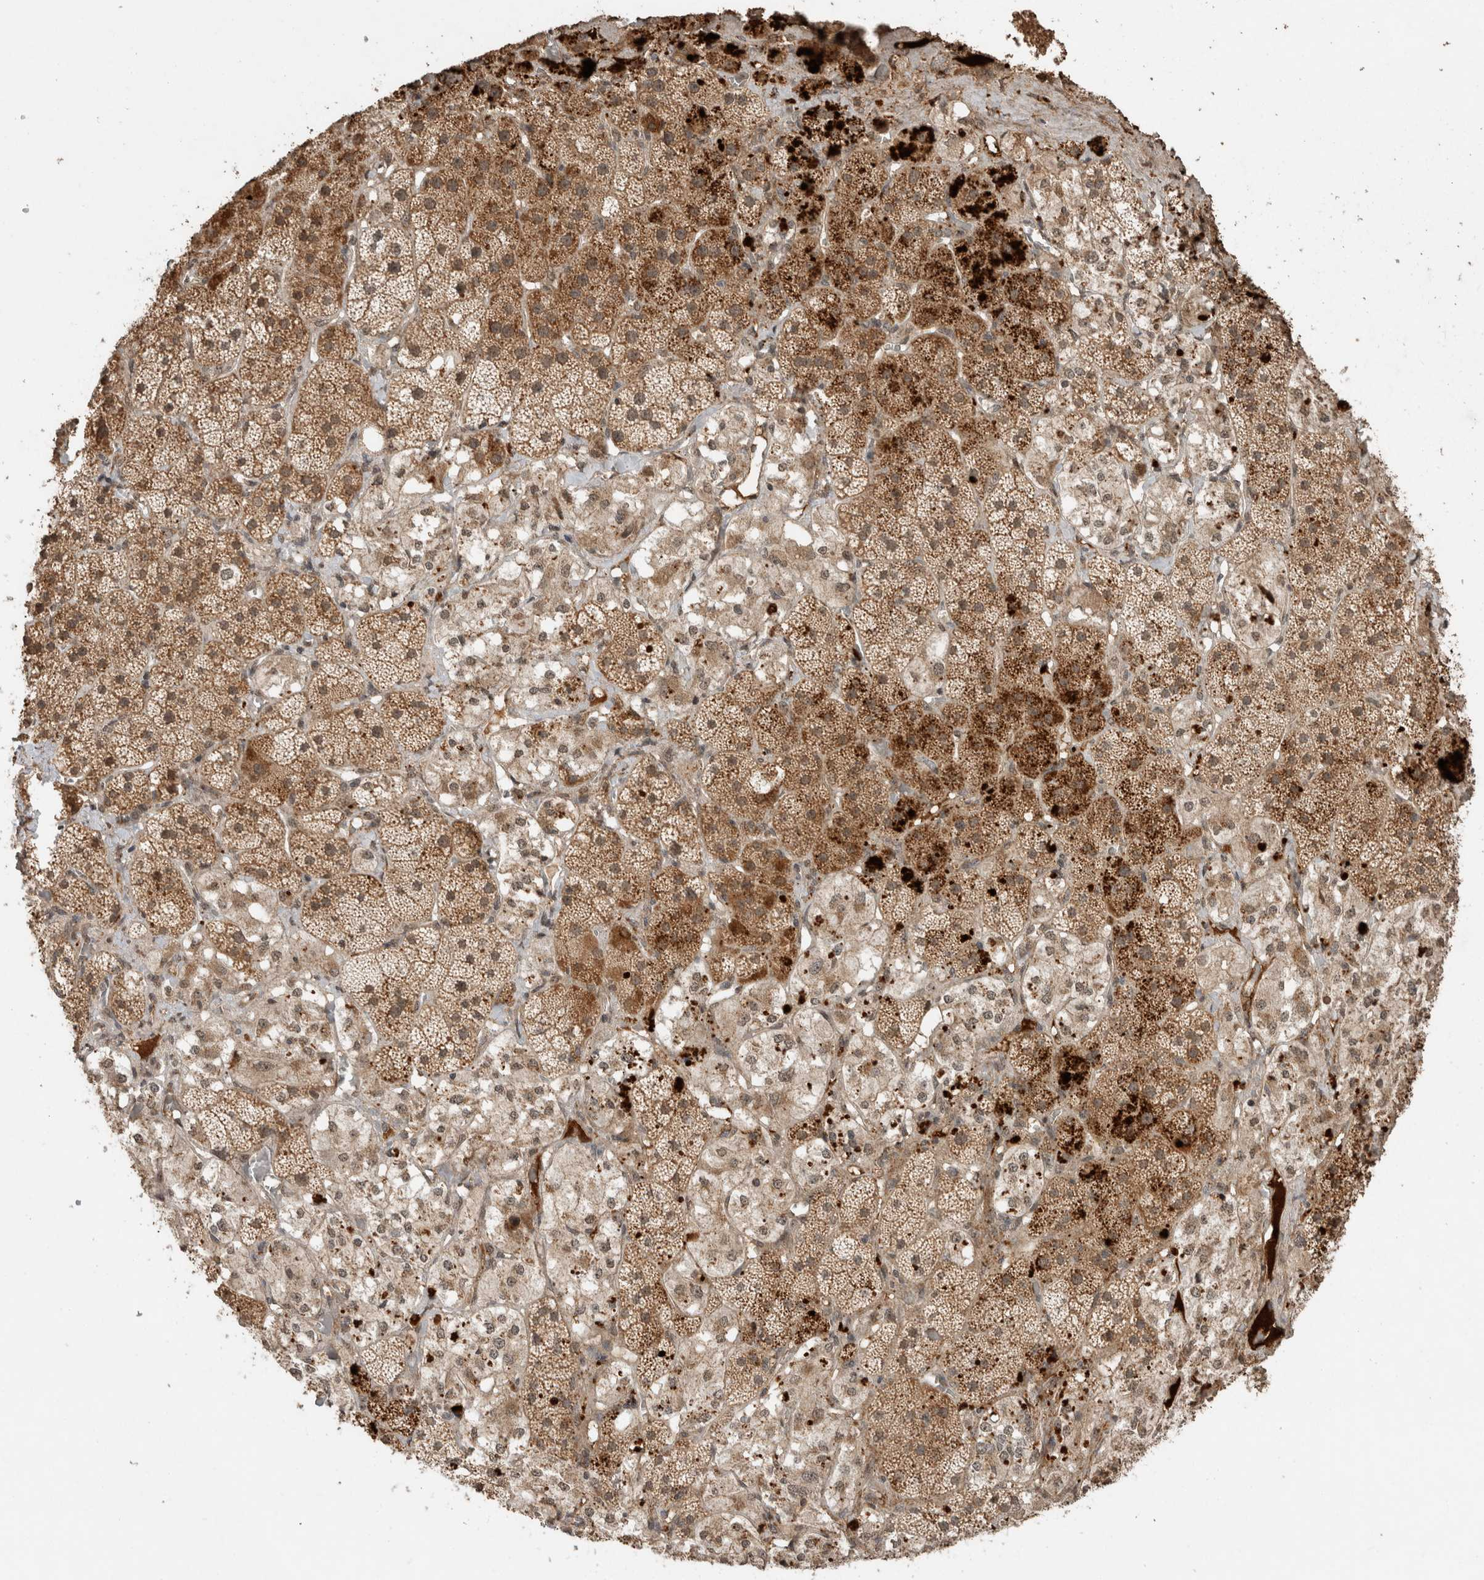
{"staining": {"intensity": "moderate", "quantity": ">75%", "location": "cytoplasmic/membranous"}, "tissue": "adrenal gland", "cell_type": "Glandular cells", "image_type": "normal", "snomed": [{"axis": "morphology", "description": "Normal tissue, NOS"}, {"axis": "topography", "description": "Adrenal gland"}], "caption": "Immunohistochemistry of normal adrenal gland shows medium levels of moderate cytoplasmic/membranous positivity in about >75% of glandular cells.", "gene": "FAM3A", "patient": {"sex": "male", "age": 57}}